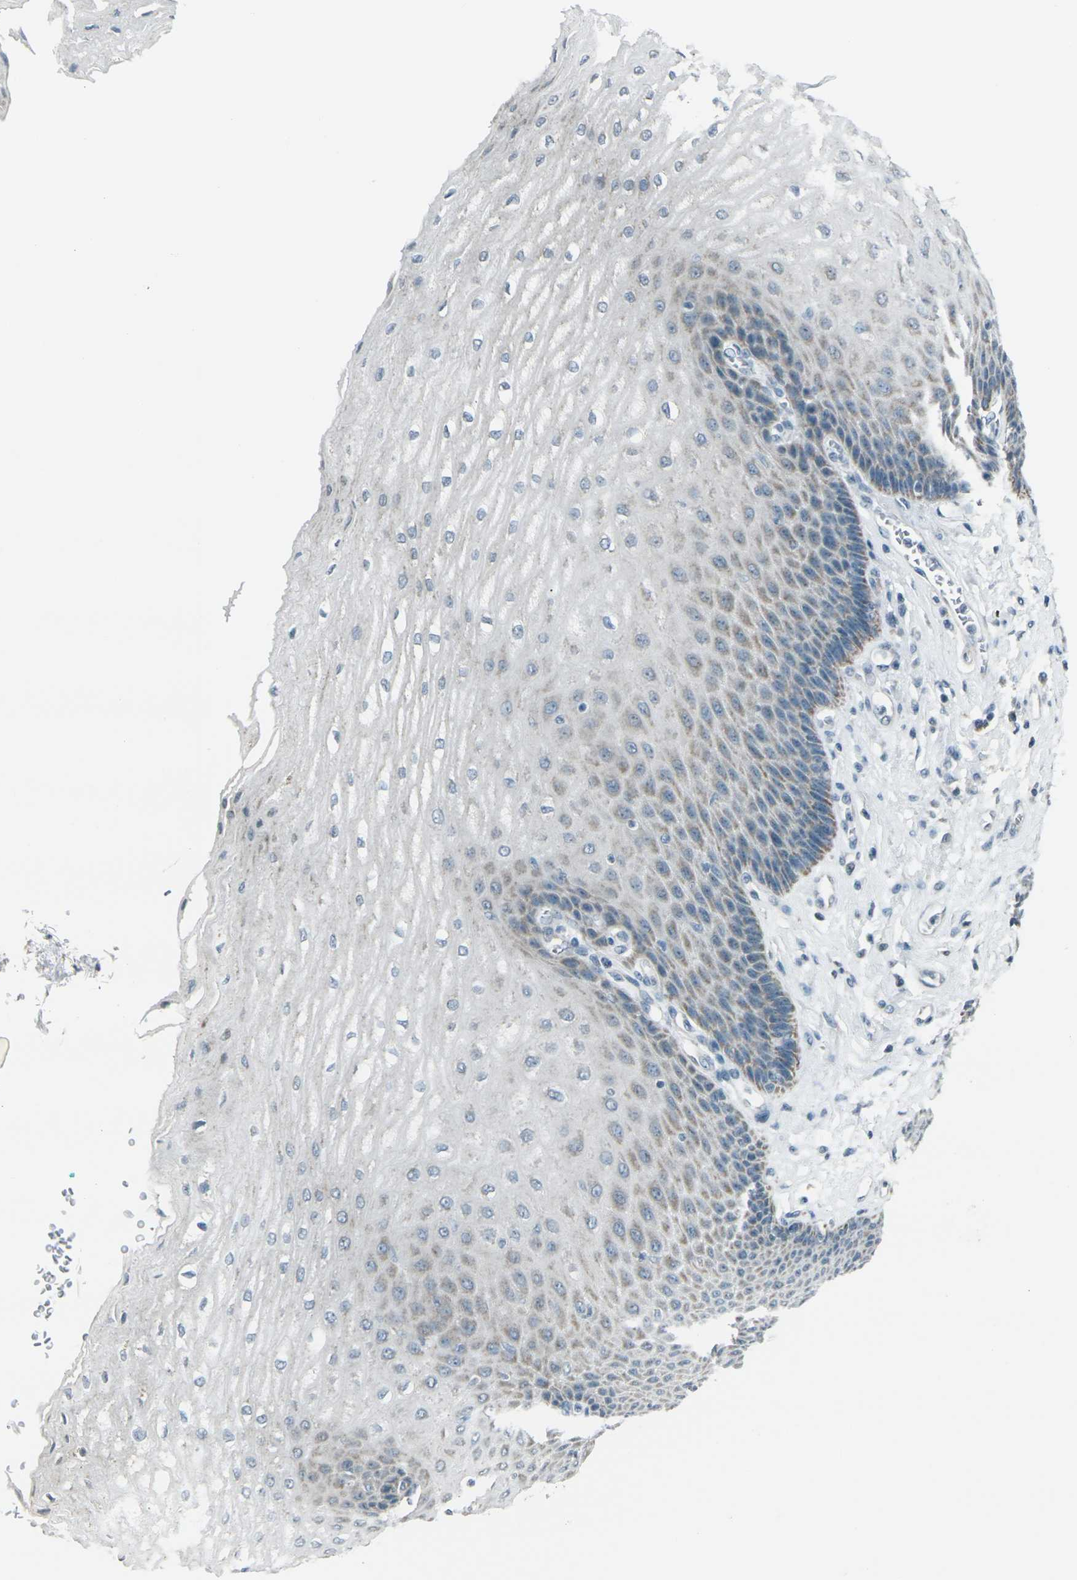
{"staining": {"intensity": "weak", "quantity": "25%-75%", "location": "cytoplasmic/membranous"}, "tissue": "esophagus", "cell_type": "Squamous epithelial cells", "image_type": "normal", "snomed": [{"axis": "morphology", "description": "Normal tissue, NOS"}, {"axis": "topography", "description": "Esophagus"}], "caption": "Normal esophagus reveals weak cytoplasmic/membranous staining in about 25%-75% of squamous epithelial cells.", "gene": "H2BC1", "patient": {"sex": "male", "age": 54}}